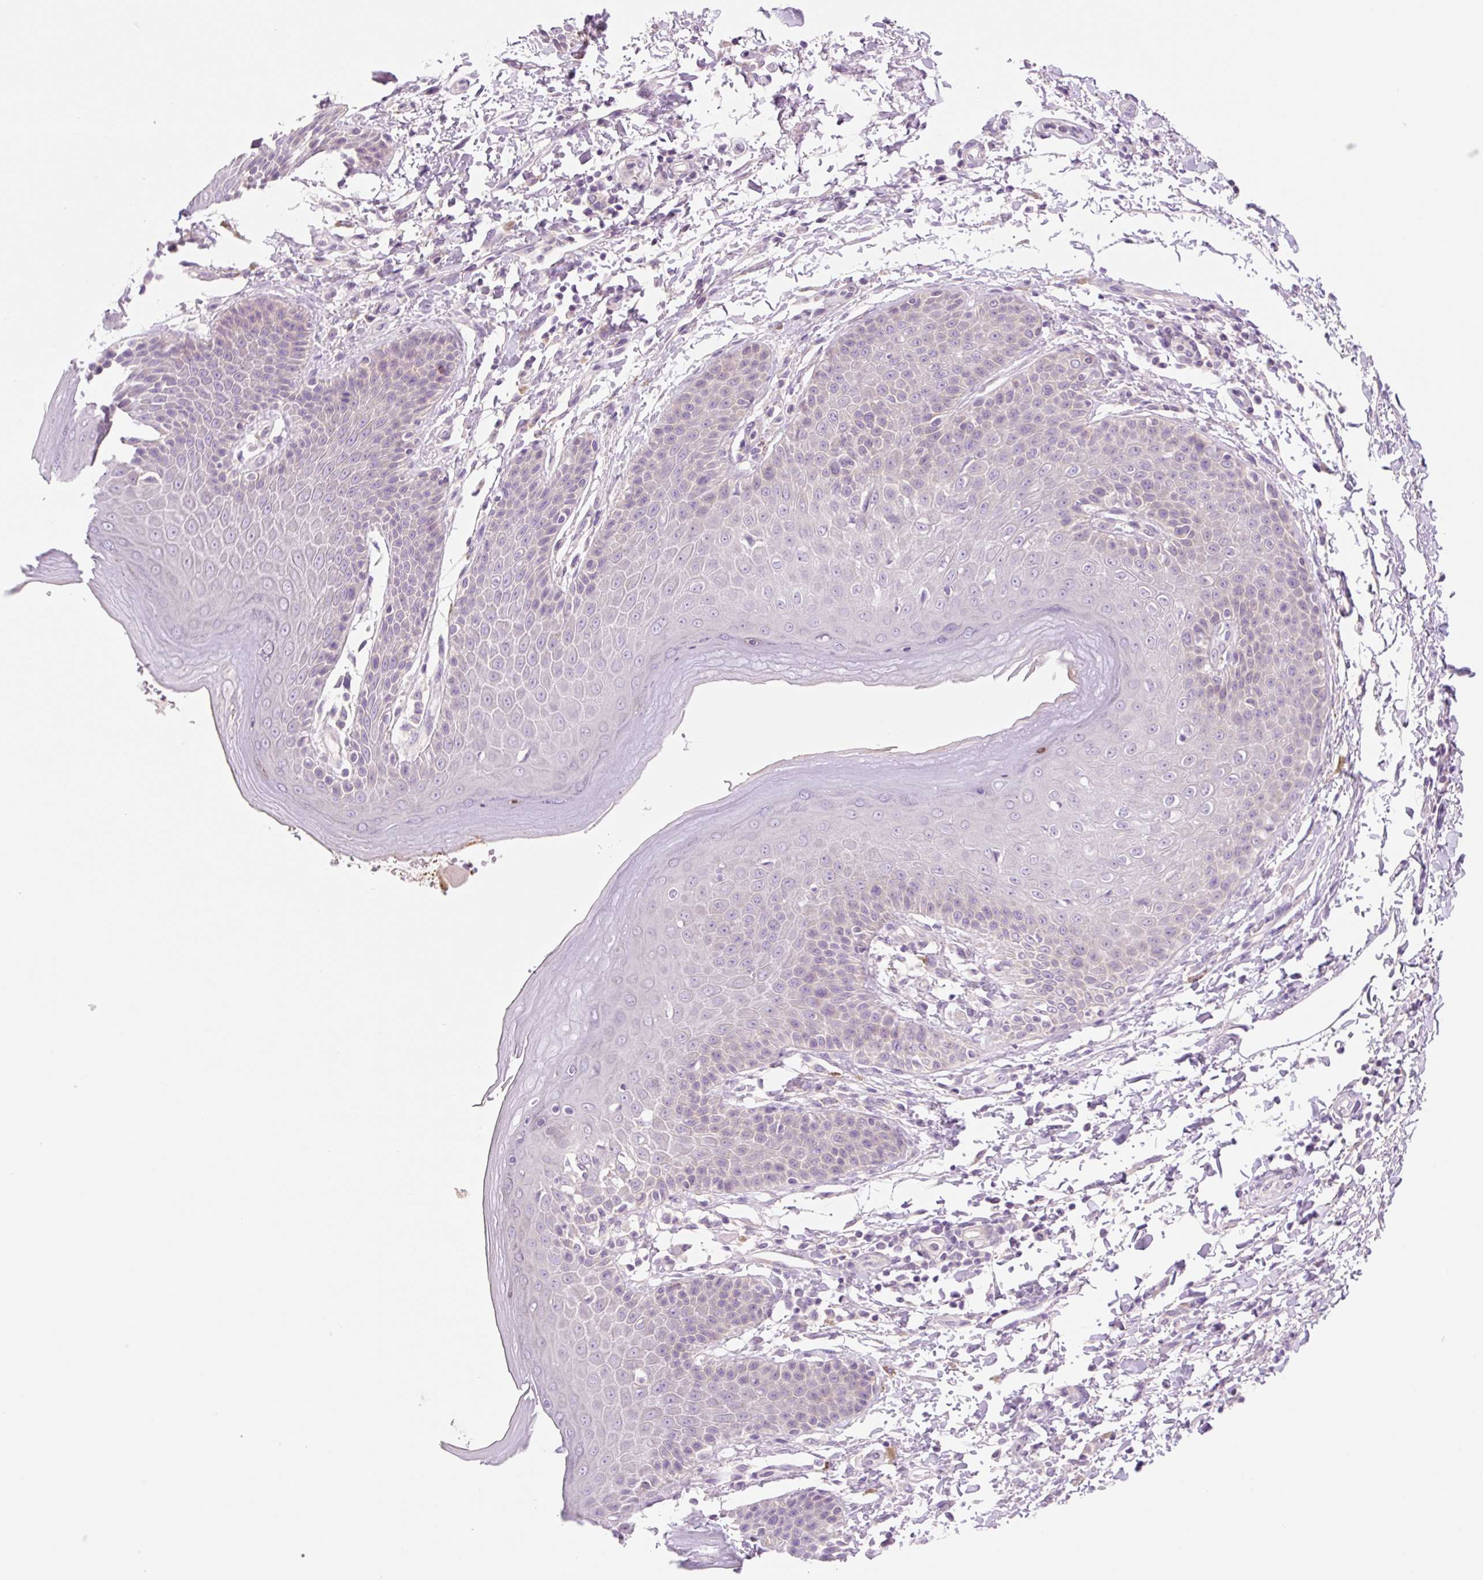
{"staining": {"intensity": "negative", "quantity": "none", "location": "none"}, "tissue": "skin", "cell_type": "Epidermal cells", "image_type": "normal", "snomed": [{"axis": "morphology", "description": "Normal tissue, NOS"}, {"axis": "topography", "description": "Peripheral nerve tissue"}], "caption": "The IHC image has no significant expression in epidermal cells of skin. (IHC, brightfield microscopy, high magnification).", "gene": "CELF6", "patient": {"sex": "male", "age": 51}}